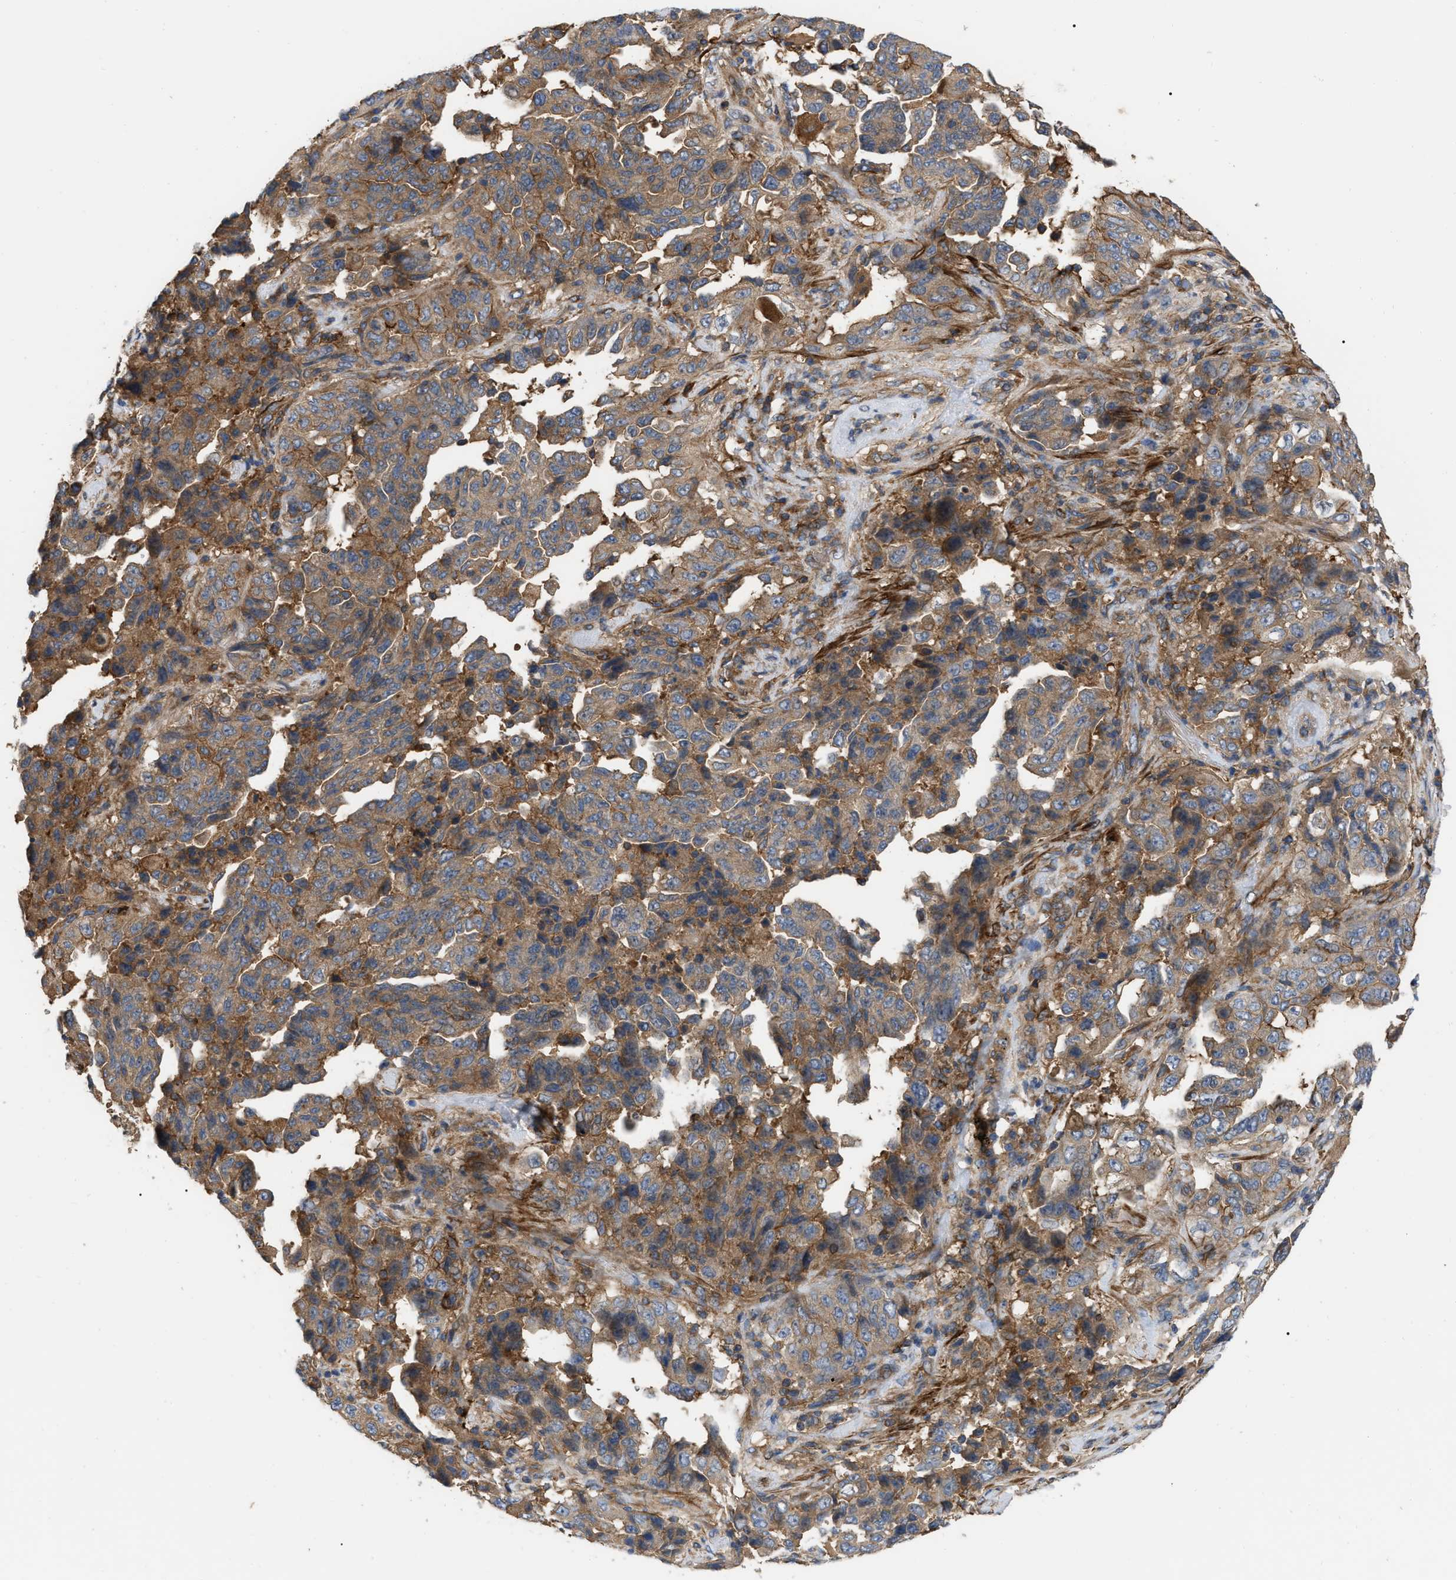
{"staining": {"intensity": "moderate", "quantity": ">75%", "location": "cytoplasmic/membranous"}, "tissue": "lung cancer", "cell_type": "Tumor cells", "image_type": "cancer", "snomed": [{"axis": "morphology", "description": "Adenocarcinoma, NOS"}, {"axis": "topography", "description": "Lung"}], "caption": "Immunohistochemical staining of lung adenocarcinoma exhibits moderate cytoplasmic/membranous protein positivity in approximately >75% of tumor cells. (IHC, brightfield microscopy, high magnification).", "gene": "RABEP1", "patient": {"sex": "female", "age": 51}}